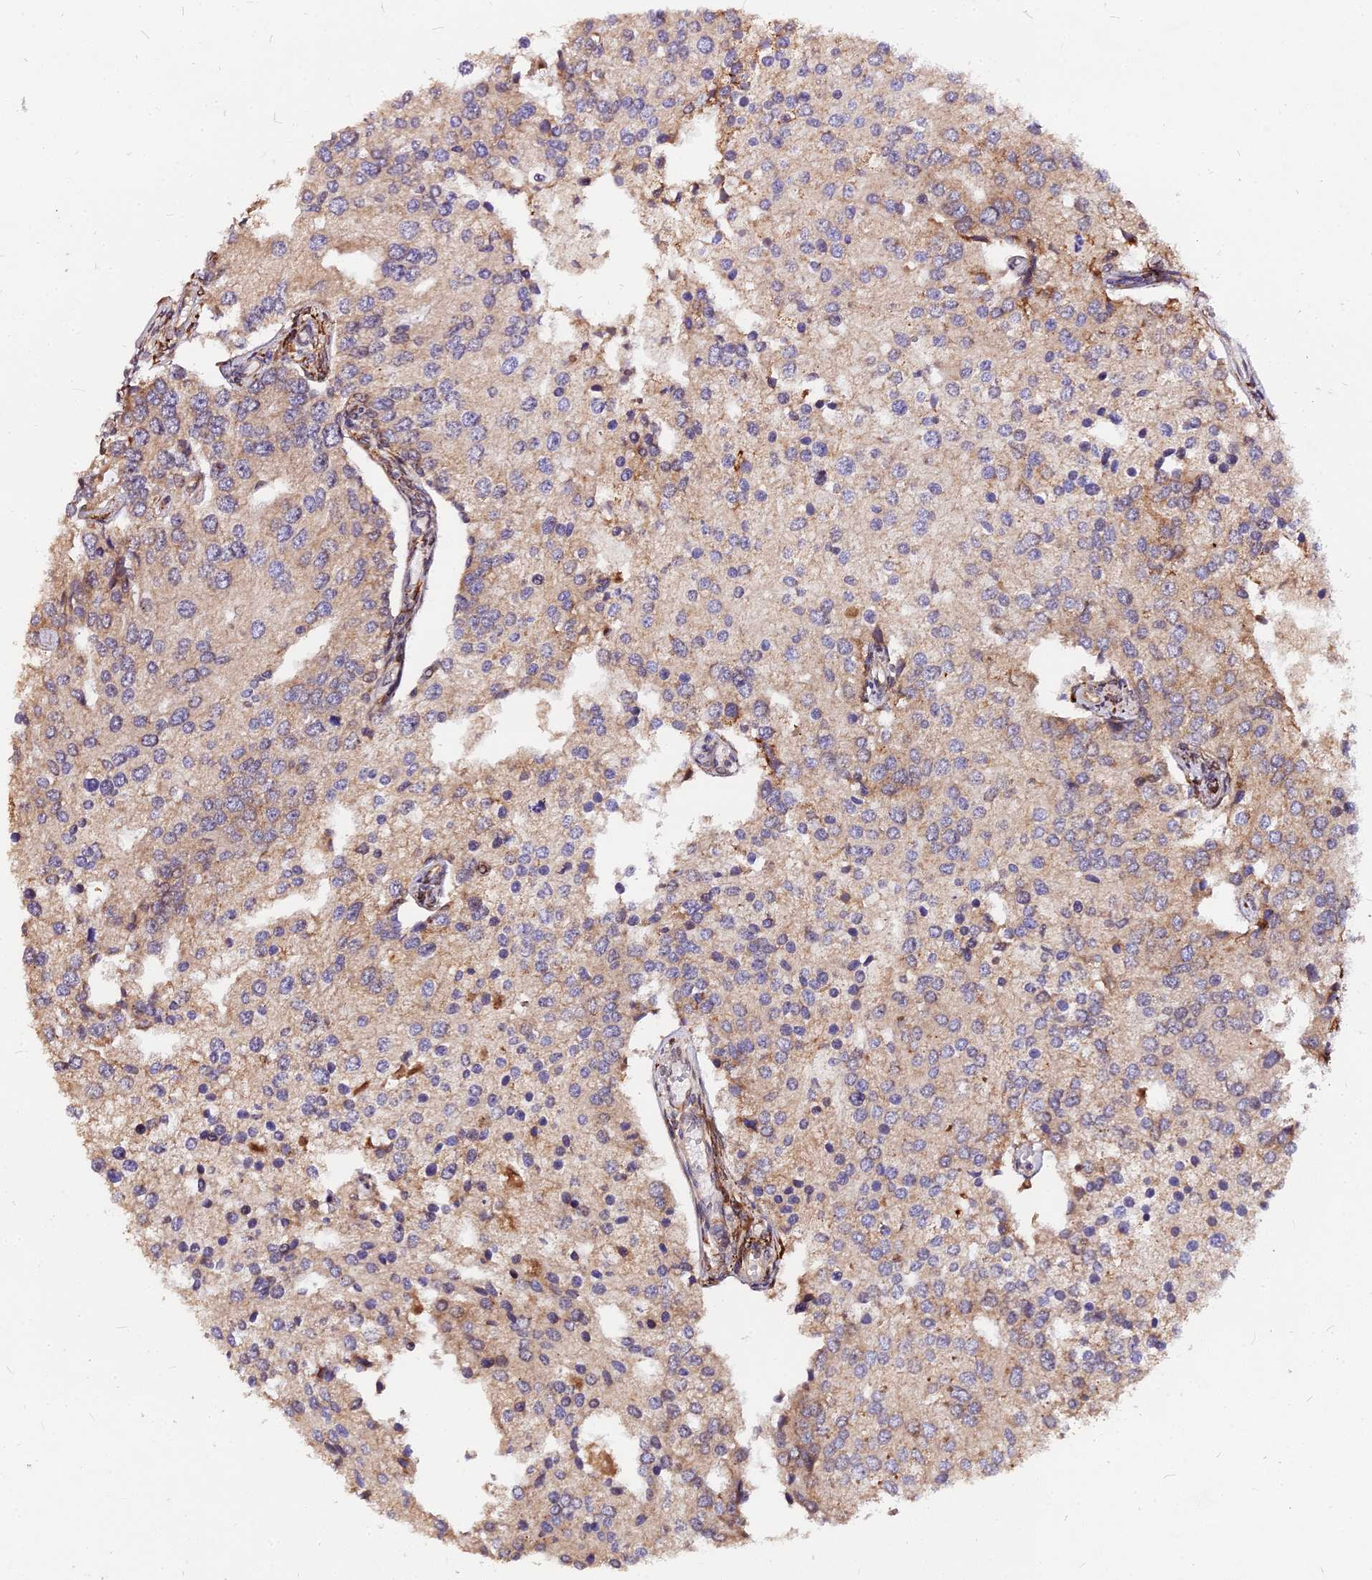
{"staining": {"intensity": "moderate", "quantity": "25%-75%", "location": "cytoplasmic/membranous"}, "tissue": "prostate cancer", "cell_type": "Tumor cells", "image_type": "cancer", "snomed": [{"axis": "morphology", "description": "Adenocarcinoma, High grade"}, {"axis": "topography", "description": "Prostate"}], "caption": "High-power microscopy captured an immunohistochemistry histopathology image of prostate adenocarcinoma (high-grade), revealing moderate cytoplasmic/membranous expression in about 25%-75% of tumor cells.", "gene": "PDE4D", "patient": {"sex": "male", "age": 62}}